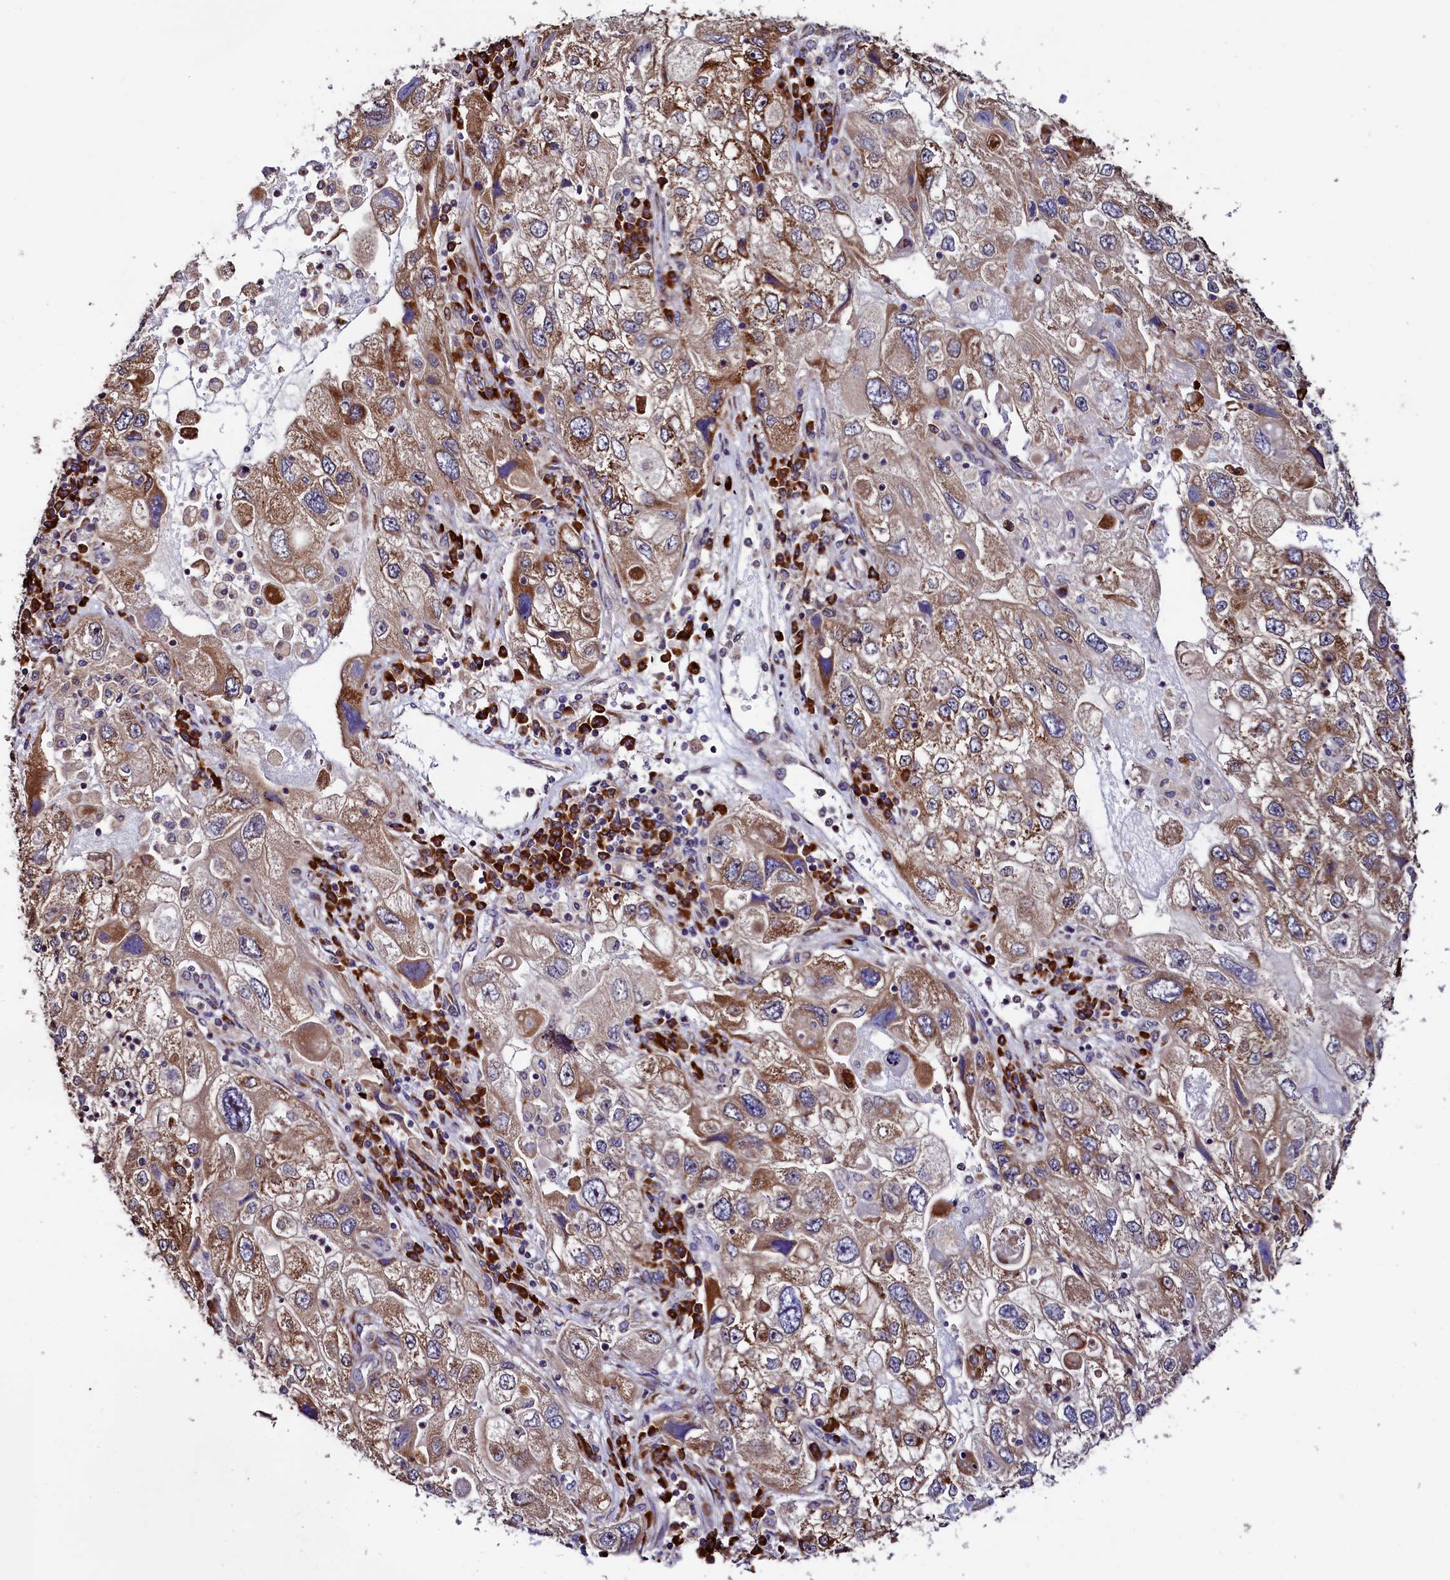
{"staining": {"intensity": "moderate", "quantity": ">75%", "location": "cytoplasmic/membranous"}, "tissue": "endometrial cancer", "cell_type": "Tumor cells", "image_type": "cancer", "snomed": [{"axis": "morphology", "description": "Adenocarcinoma, NOS"}, {"axis": "topography", "description": "Endometrium"}], "caption": "A photomicrograph showing moderate cytoplasmic/membranous staining in approximately >75% of tumor cells in adenocarcinoma (endometrial), as visualized by brown immunohistochemical staining.", "gene": "C5orf15", "patient": {"sex": "female", "age": 49}}